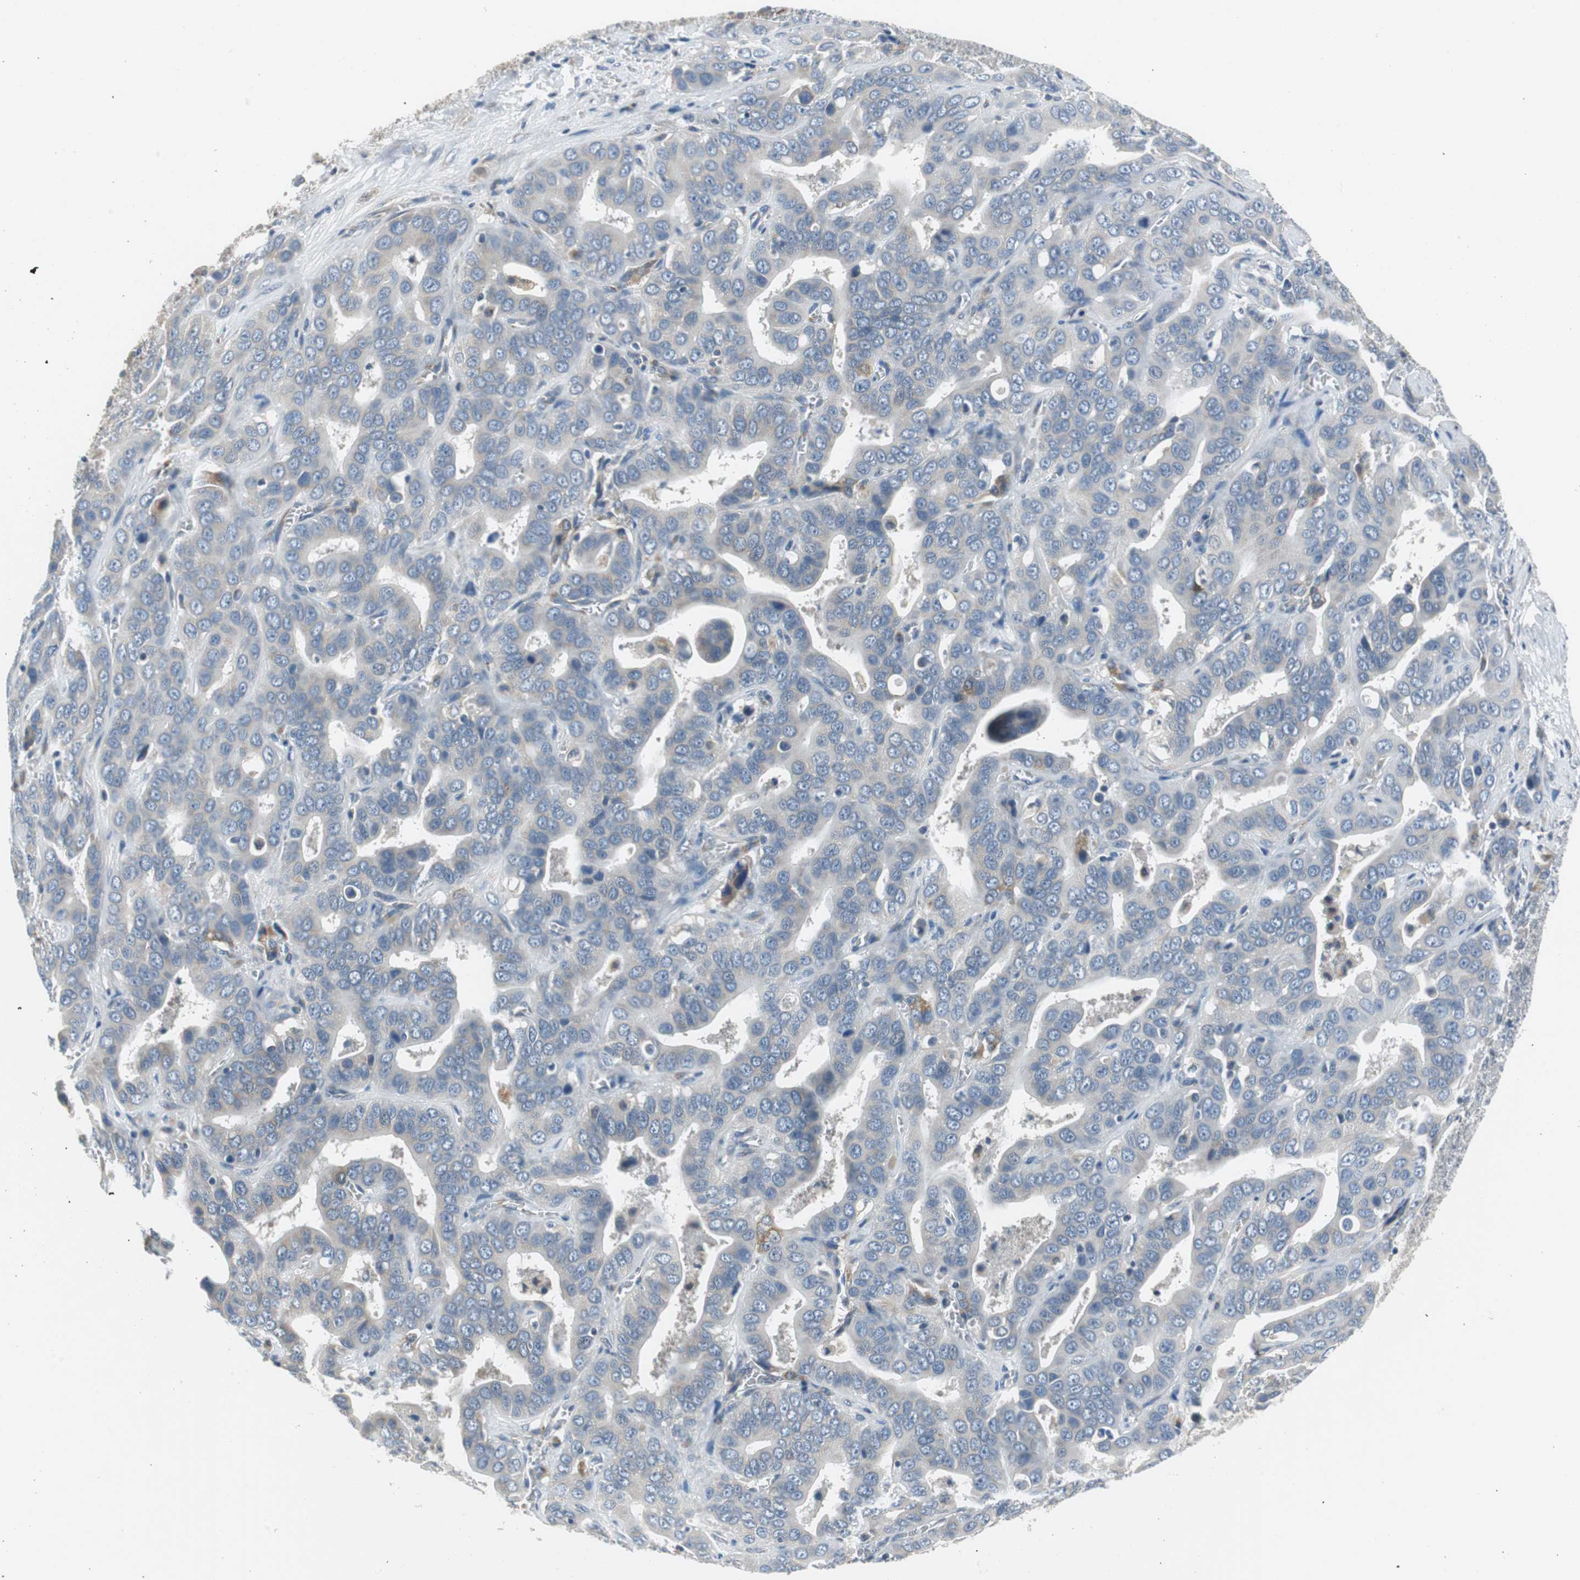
{"staining": {"intensity": "weak", "quantity": "<25%", "location": "cytoplasmic/membranous"}, "tissue": "liver cancer", "cell_type": "Tumor cells", "image_type": "cancer", "snomed": [{"axis": "morphology", "description": "Cholangiocarcinoma"}, {"axis": "topography", "description": "Liver"}], "caption": "A photomicrograph of cholangiocarcinoma (liver) stained for a protein shows no brown staining in tumor cells.", "gene": "PLAA", "patient": {"sex": "female", "age": 52}}